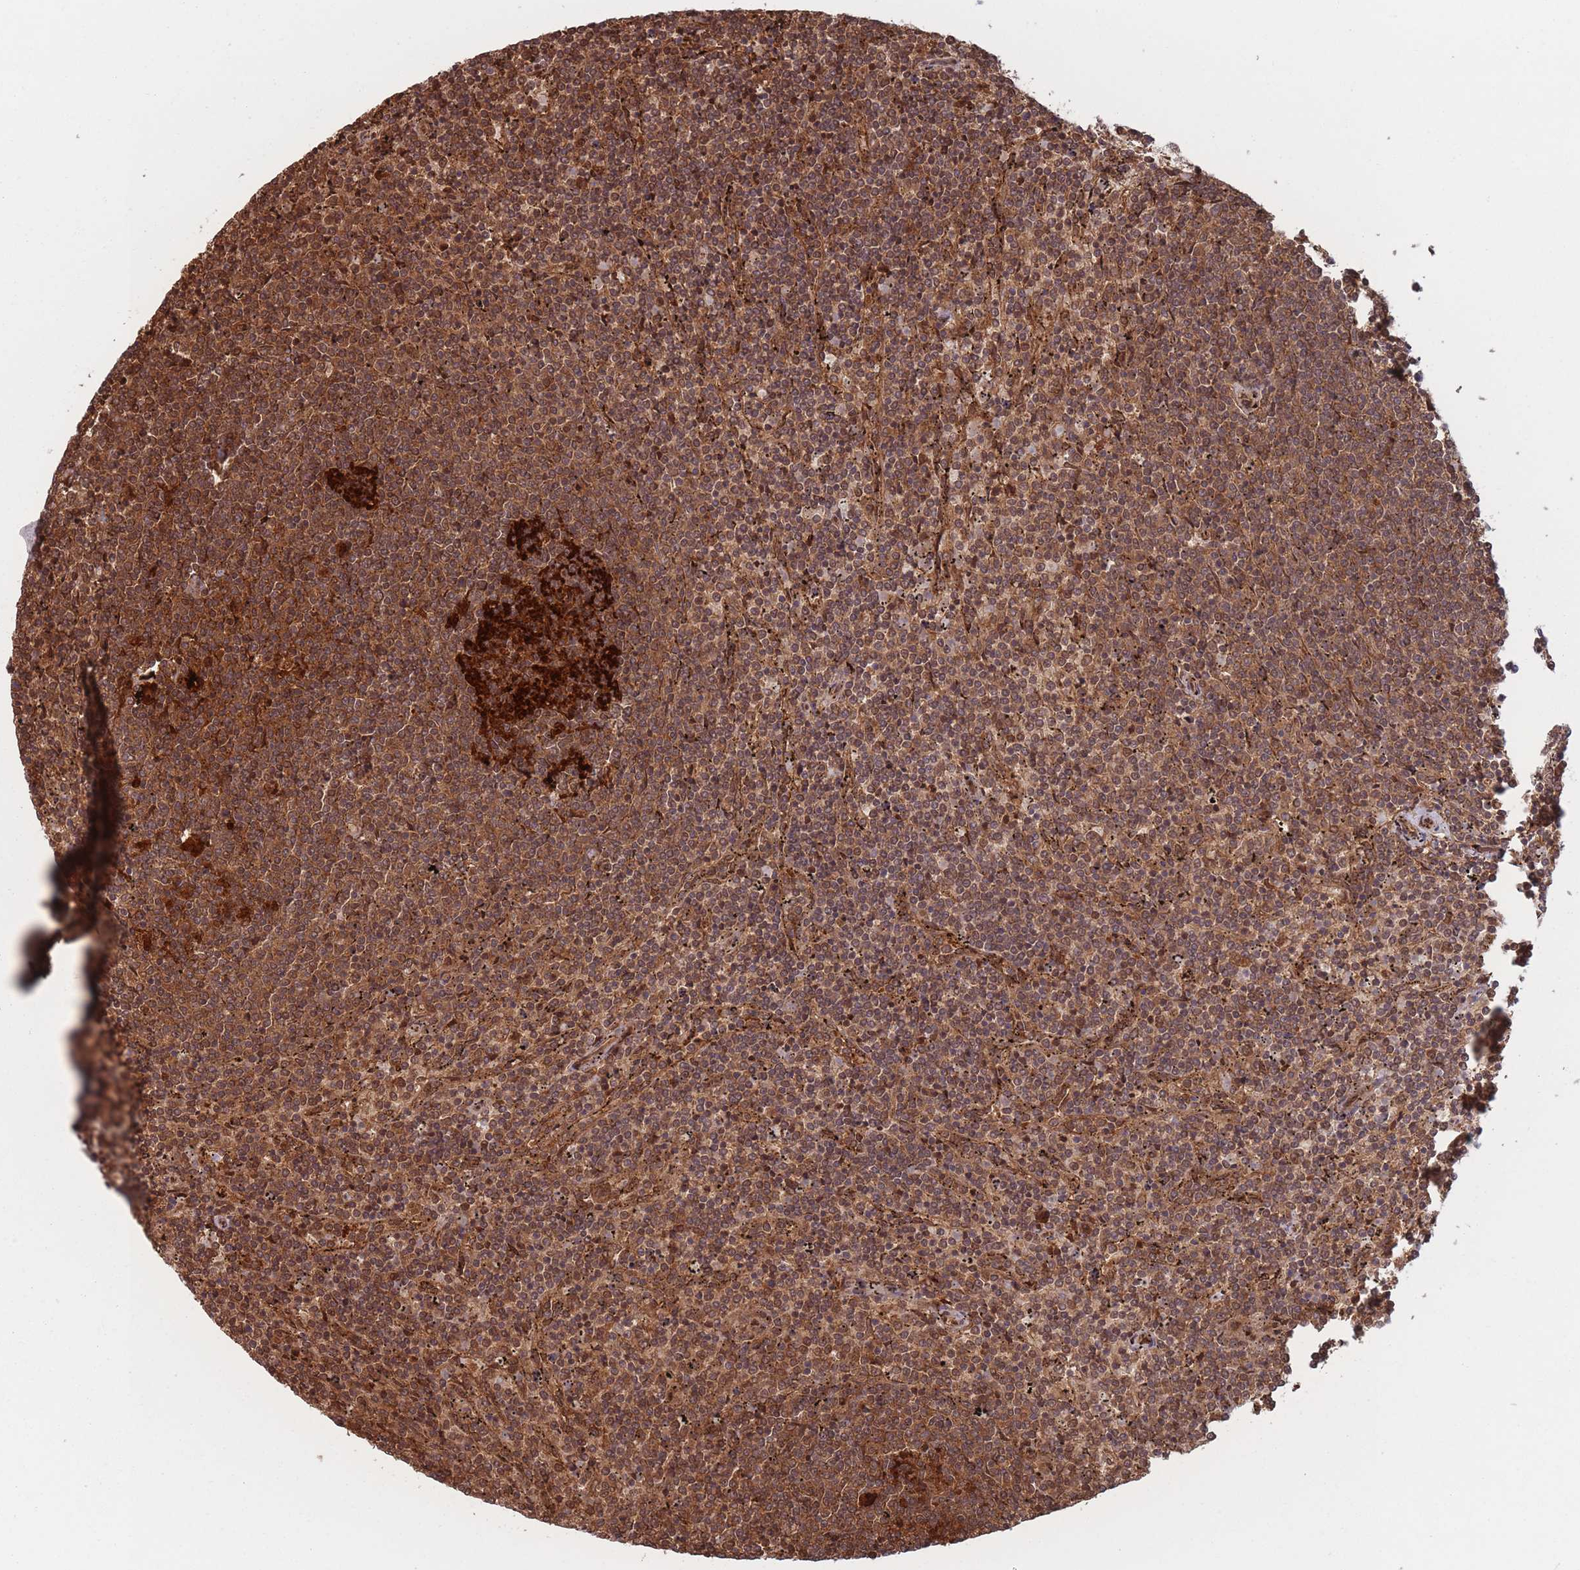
{"staining": {"intensity": "moderate", "quantity": ">75%", "location": "cytoplasmic/membranous"}, "tissue": "lymphoma", "cell_type": "Tumor cells", "image_type": "cancer", "snomed": [{"axis": "morphology", "description": "Malignant lymphoma, non-Hodgkin's type, Low grade"}, {"axis": "topography", "description": "Spleen"}], "caption": "Lymphoma tissue demonstrates moderate cytoplasmic/membranous expression in approximately >75% of tumor cells (DAB IHC, brown staining for protein, blue staining for nuclei).", "gene": "PODXL2", "patient": {"sex": "female", "age": 50}}